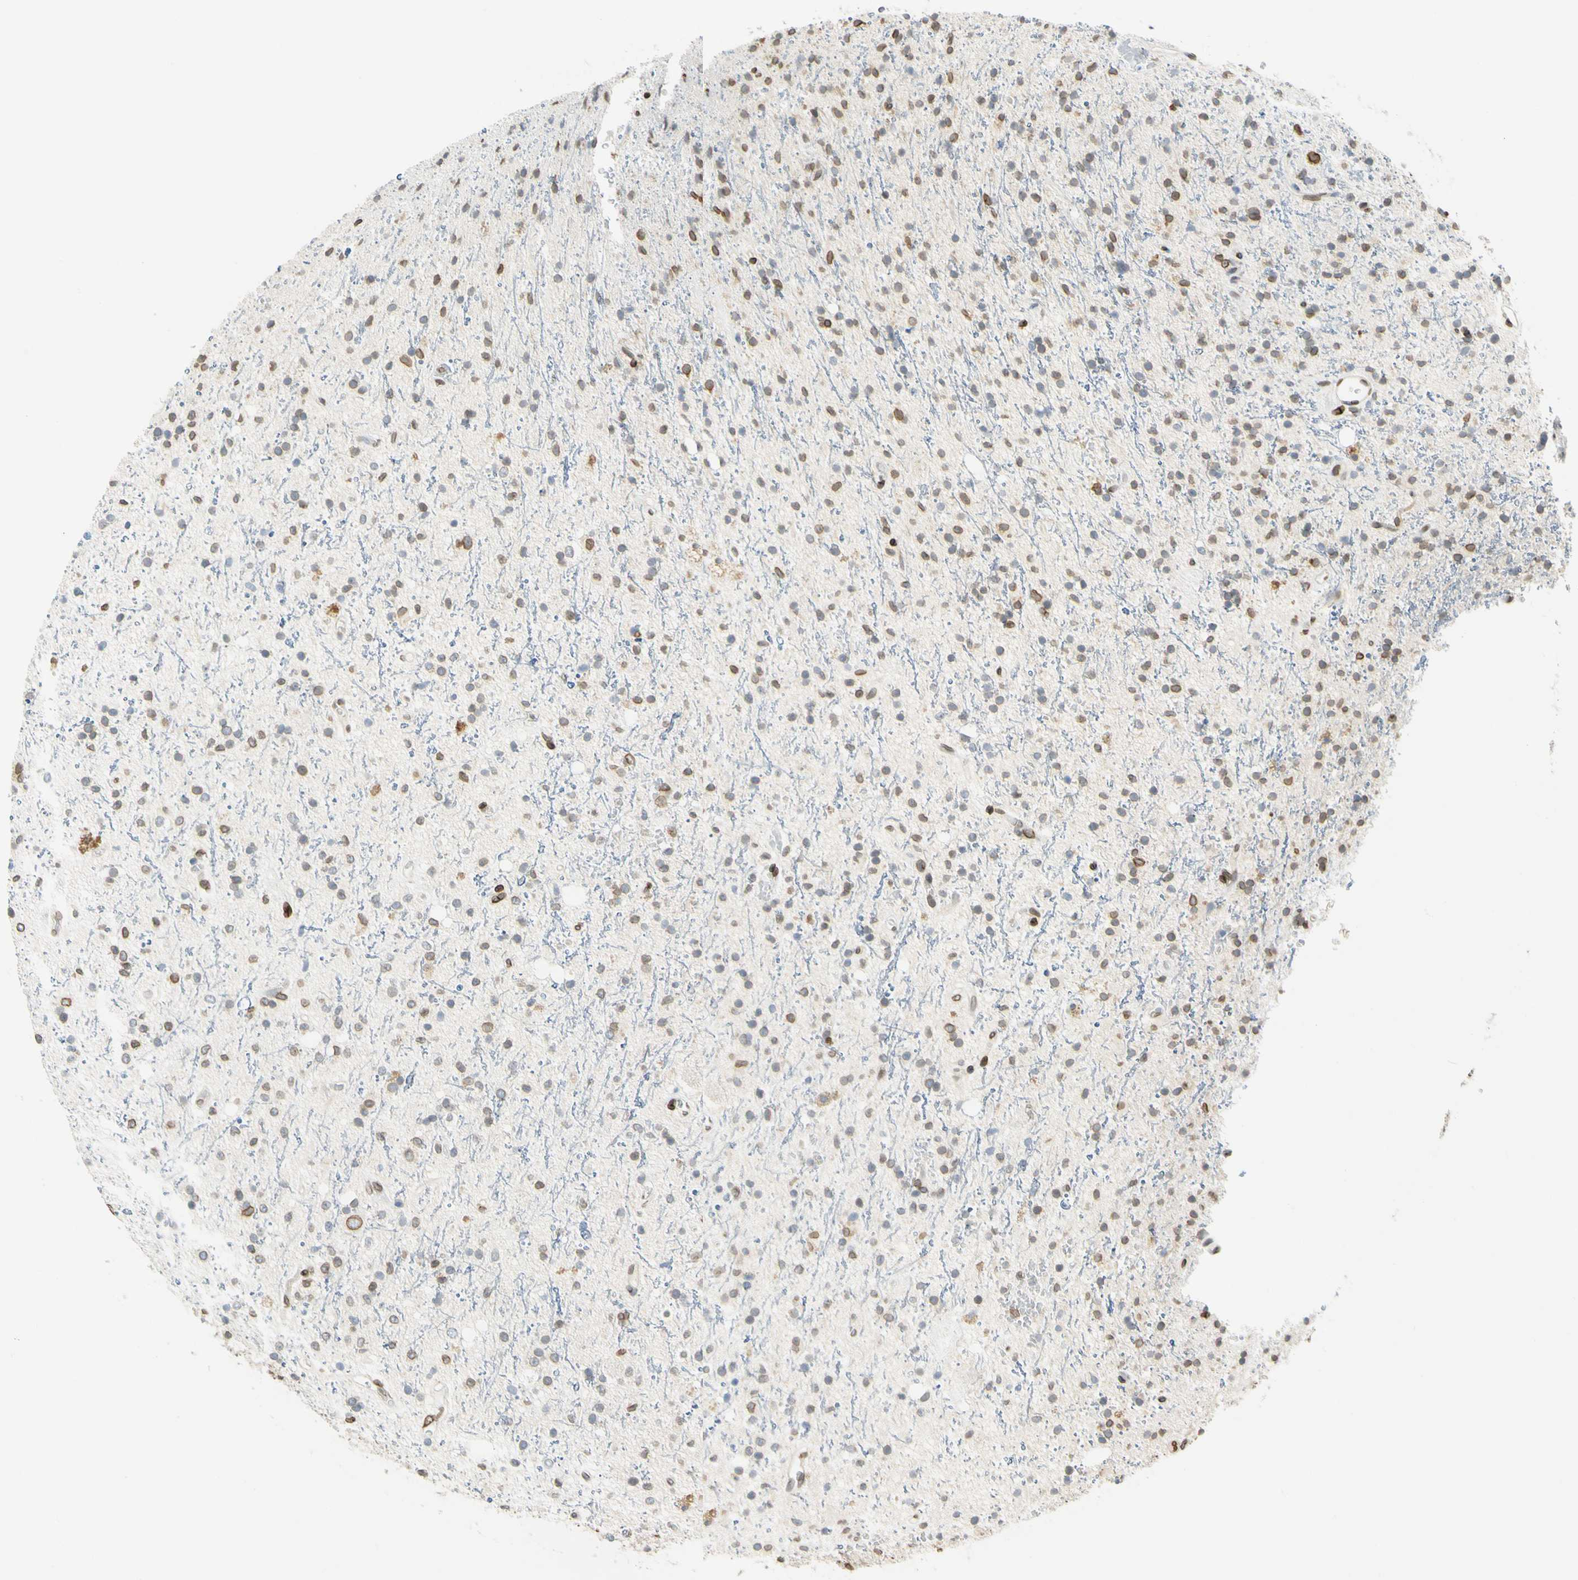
{"staining": {"intensity": "moderate", "quantity": "25%-75%", "location": "cytoplasmic/membranous,nuclear"}, "tissue": "glioma", "cell_type": "Tumor cells", "image_type": "cancer", "snomed": [{"axis": "morphology", "description": "Glioma, malignant, High grade"}, {"axis": "topography", "description": "Brain"}], "caption": "High-grade glioma (malignant) stained for a protein demonstrates moderate cytoplasmic/membranous and nuclear positivity in tumor cells.", "gene": "SUN1", "patient": {"sex": "male", "age": 47}}